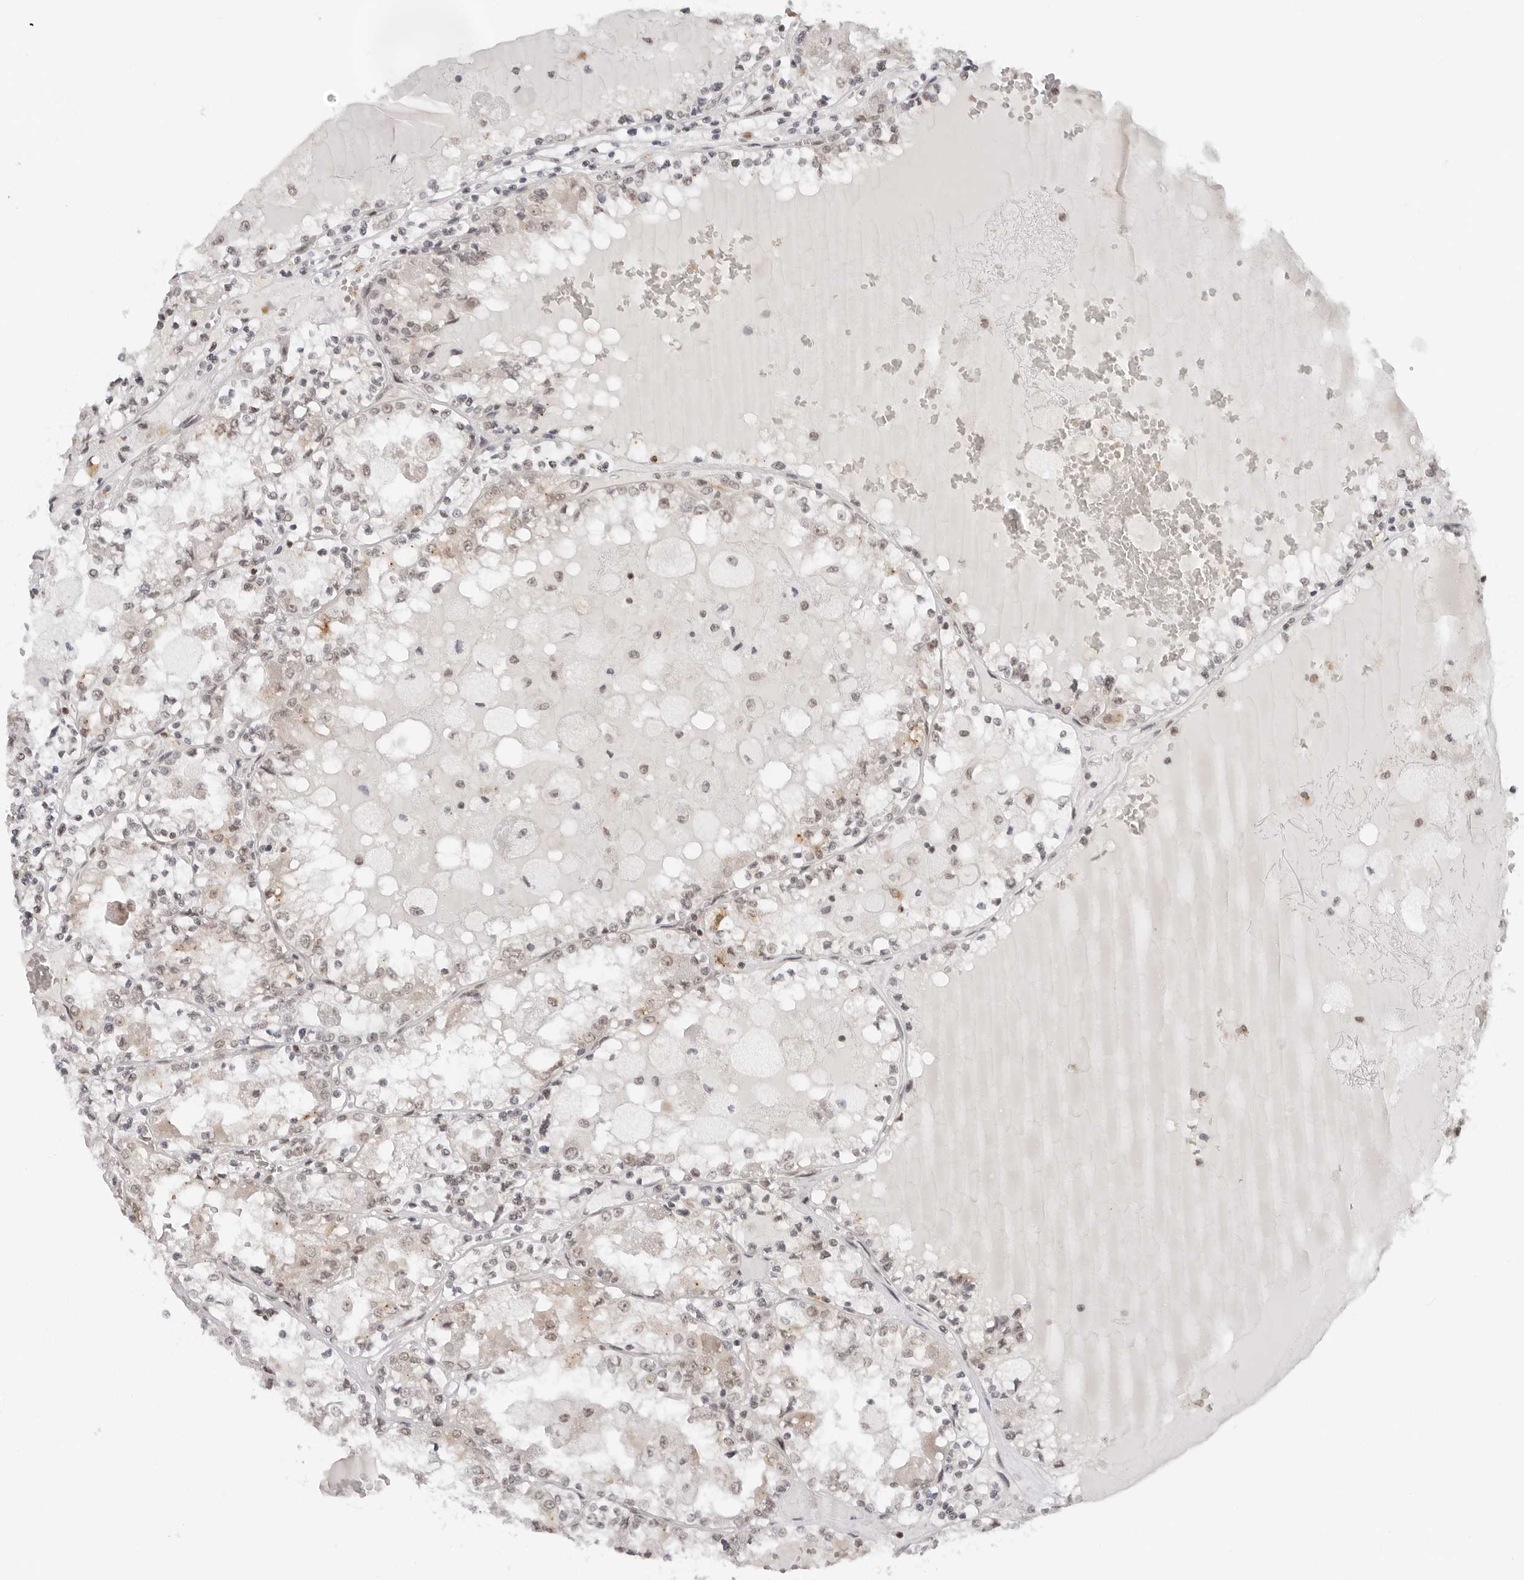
{"staining": {"intensity": "weak", "quantity": "<25%", "location": "nuclear"}, "tissue": "renal cancer", "cell_type": "Tumor cells", "image_type": "cancer", "snomed": [{"axis": "morphology", "description": "Adenocarcinoma, NOS"}, {"axis": "topography", "description": "Kidney"}], "caption": "Immunohistochemistry (IHC) histopathology image of human renal cancer stained for a protein (brown), which displays no expression in tumor cells. (DAB immunohistochemistry (IHC) with hematoxylin counter stain).", "gene": "TOX4", "patient": {"sex": "female", "age": 56}}